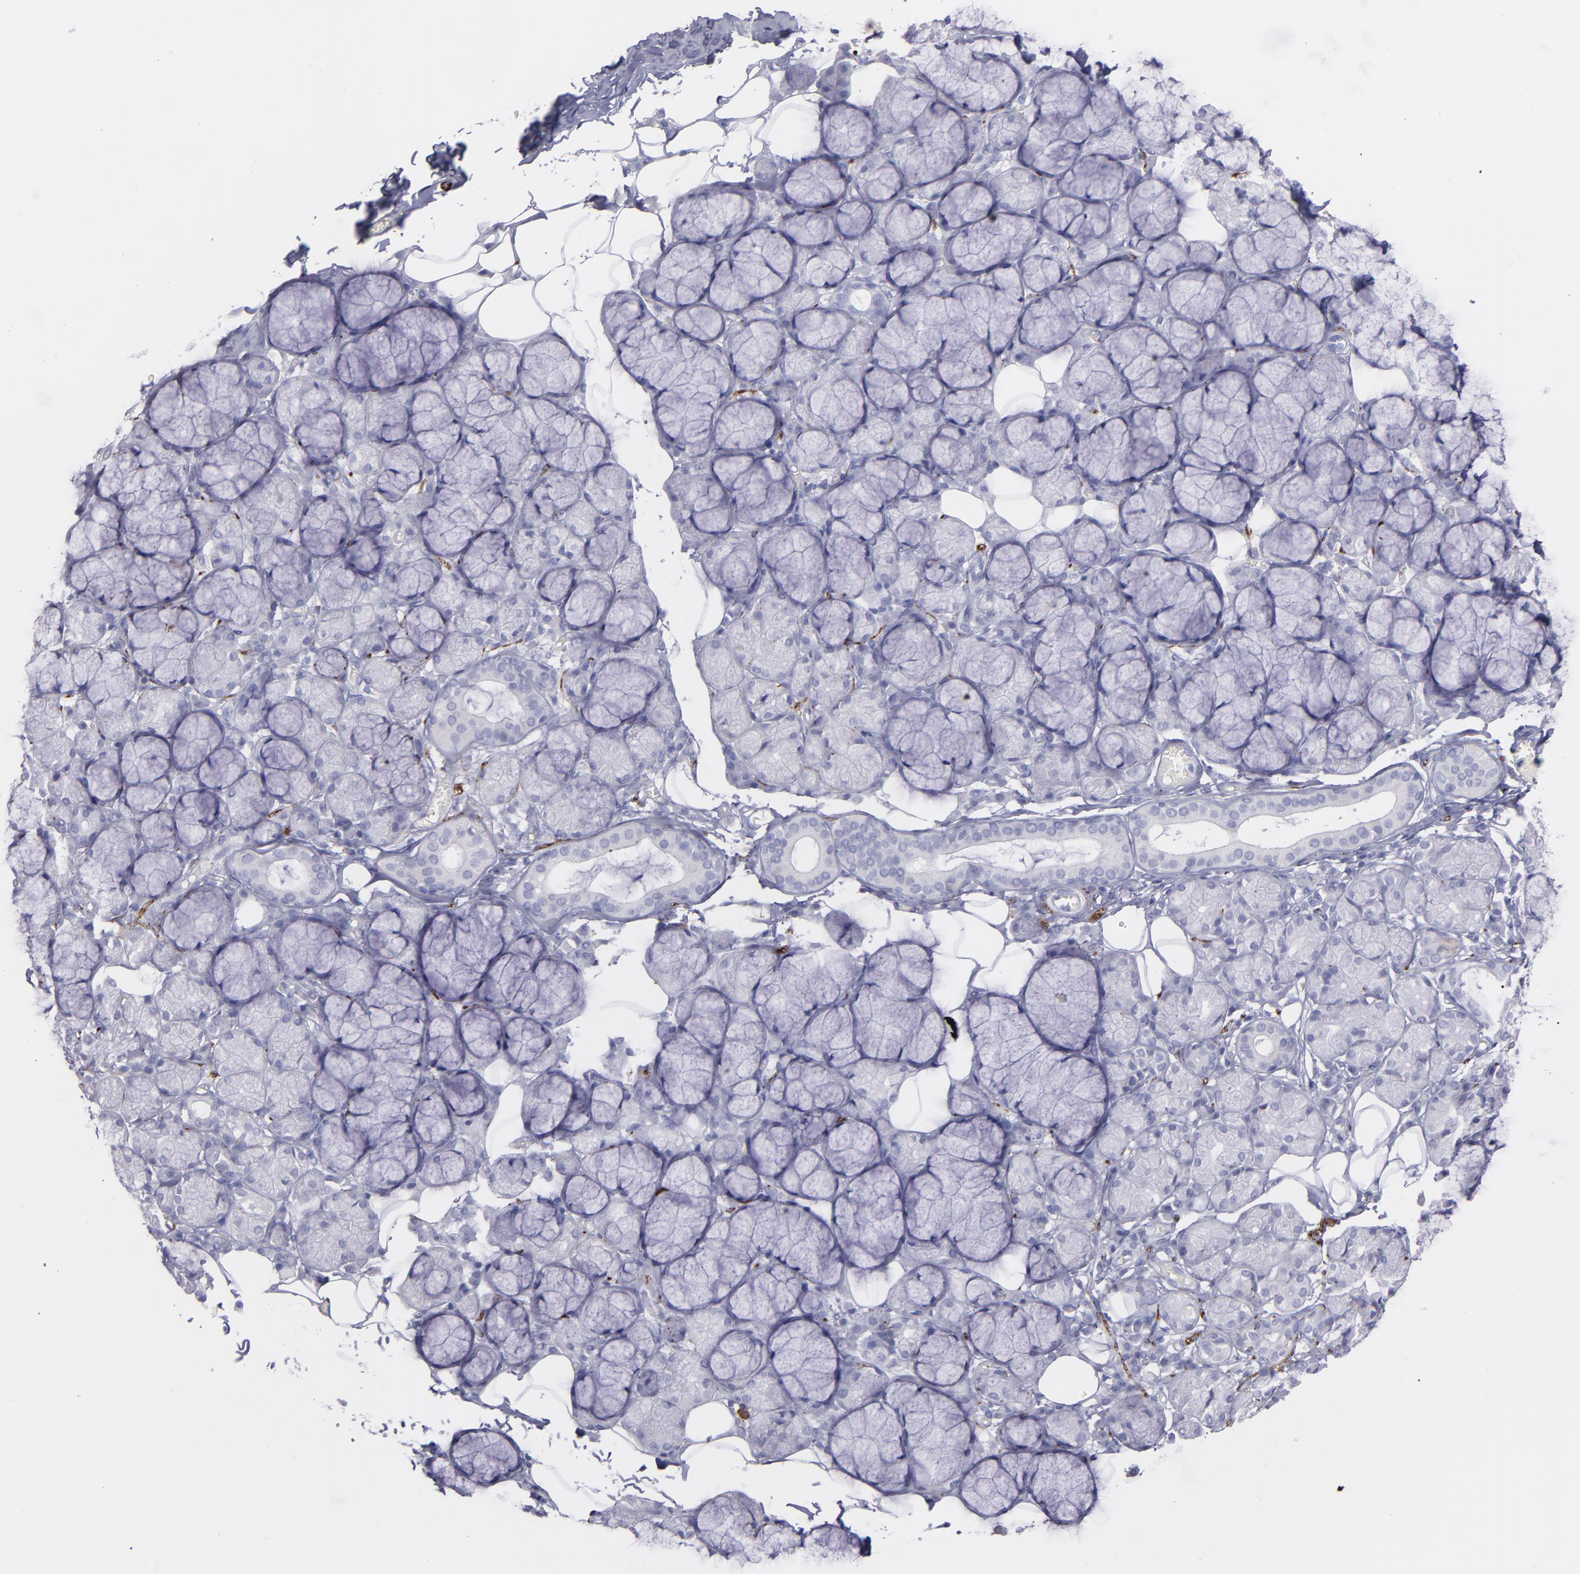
{"staining": {"intensity": "negative", "quantity": "none", "location": "none"}, "tissue": "salivary gland", "cell_type": "Glandular cells", "image_type": "normal", "snomed": [{"axis": "morphology", "description": "Normal tissue, NOS"}, {"axis": "topography", "description": "Skeletal muscle"}, {"axis": "topography", "description": "Oral tissue"}, {"axis": "topography", "description": "Salivary gland"}, {"axis": "topography", "description": "Peripheral nerve tissue"}], "caption": "Glandular cells show no significant staining in unremarkable salivary gland. (Stains: DAB immunohistochemistry (IHC) with hematoxylin counter stain, Microscopy: brightfield microscopy at high magnification).", "gene": "SNAP25", "patient": {"sex": "male", "age": 54}}